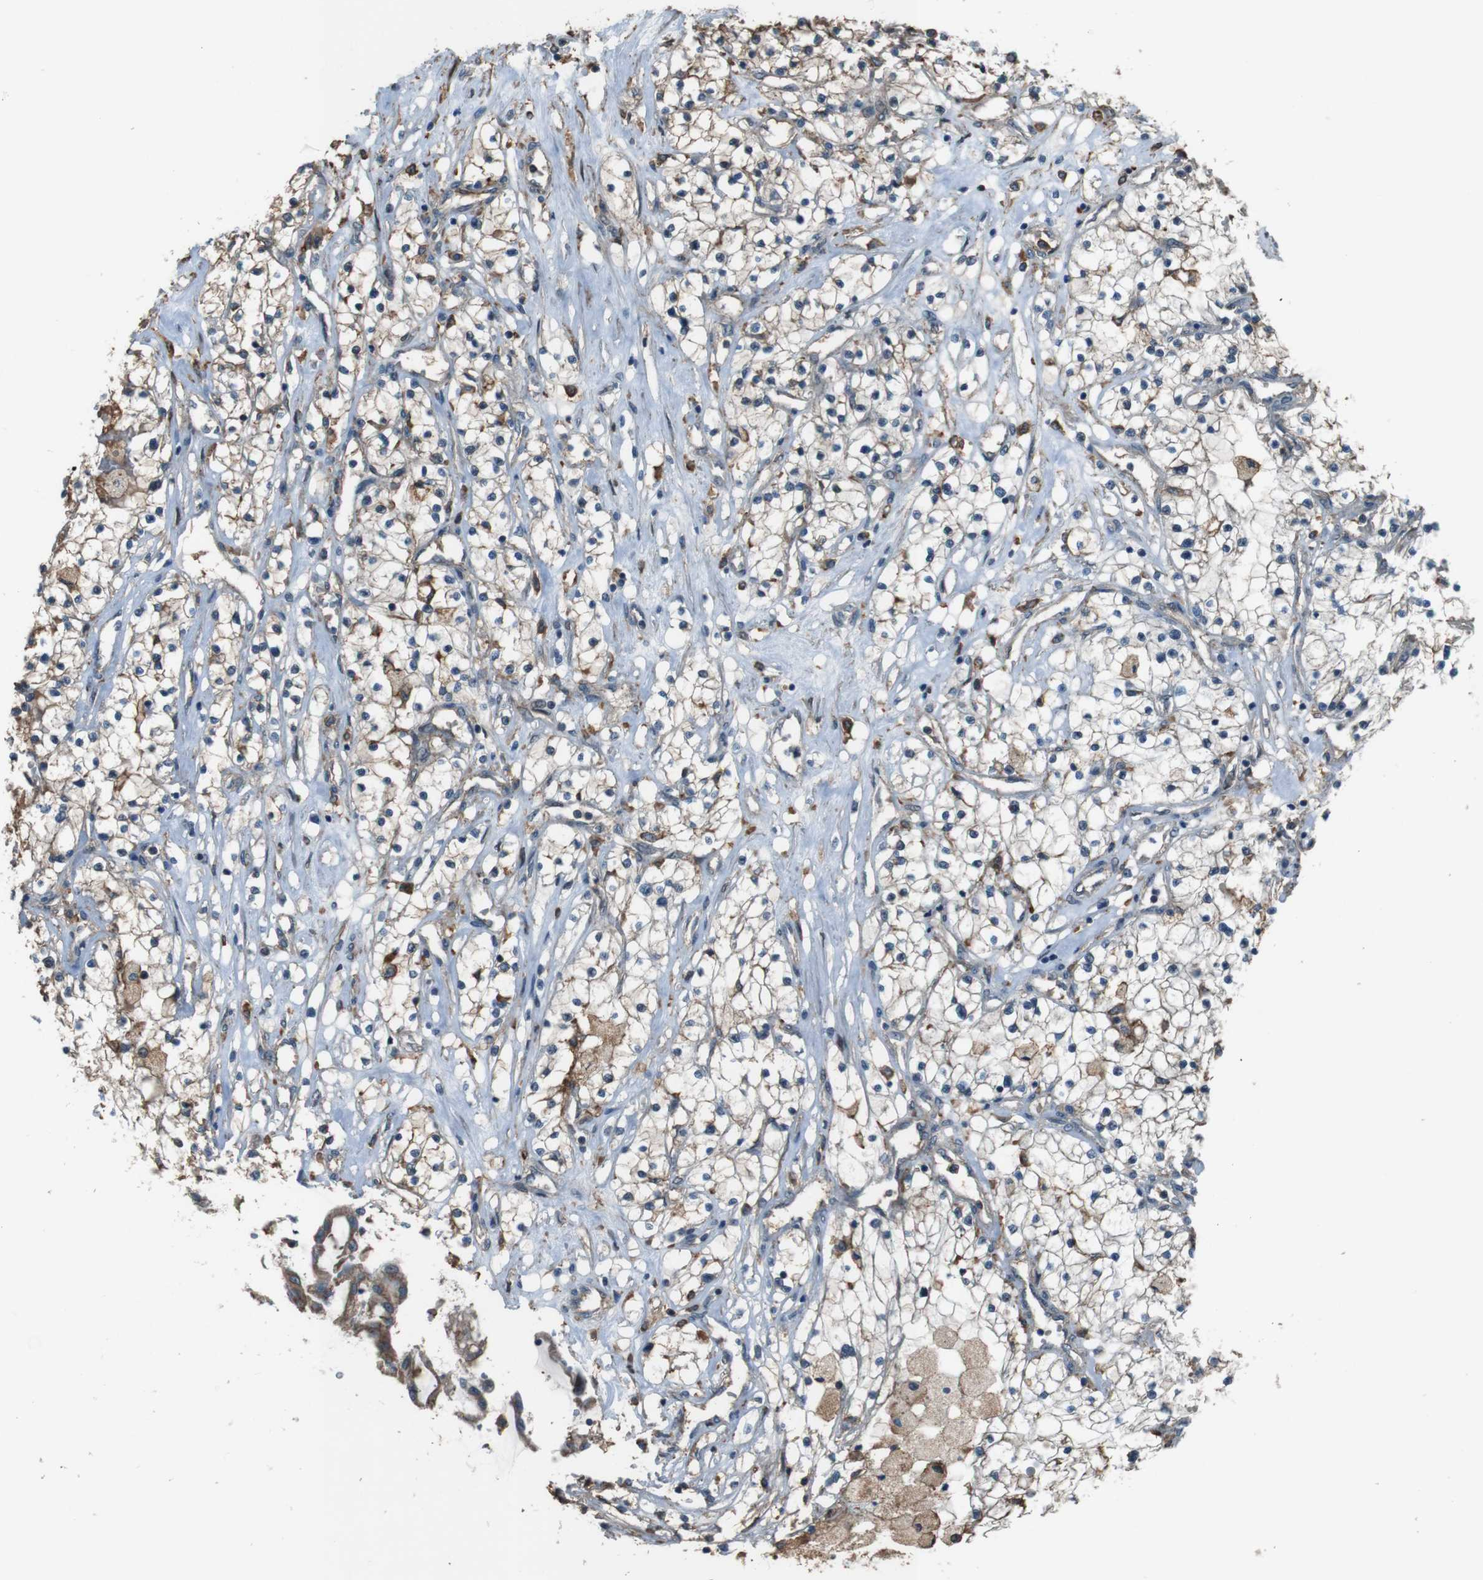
{"staining": {"intensity": "weak", "quantity": "25%-75%", "location": "cytoplasmic/membranous"}, "tissue": "renal cancer", "cell_type": "Tumor cells", "image_type": "cancer", "snomed": [{"axis": "morphology", "description": "Adenocarcinoma, NOS"}, {"axis": "topography", "description": "Kidney"}], "caption": "Renal cancer tissue displays weak cytoplasmic/membranous expression in approximately 25%-75% of tumor cells, visualized by immunohistochemistry.", "gene": "ATP2B1", "patient": {"sex": "male", "age": 68}}